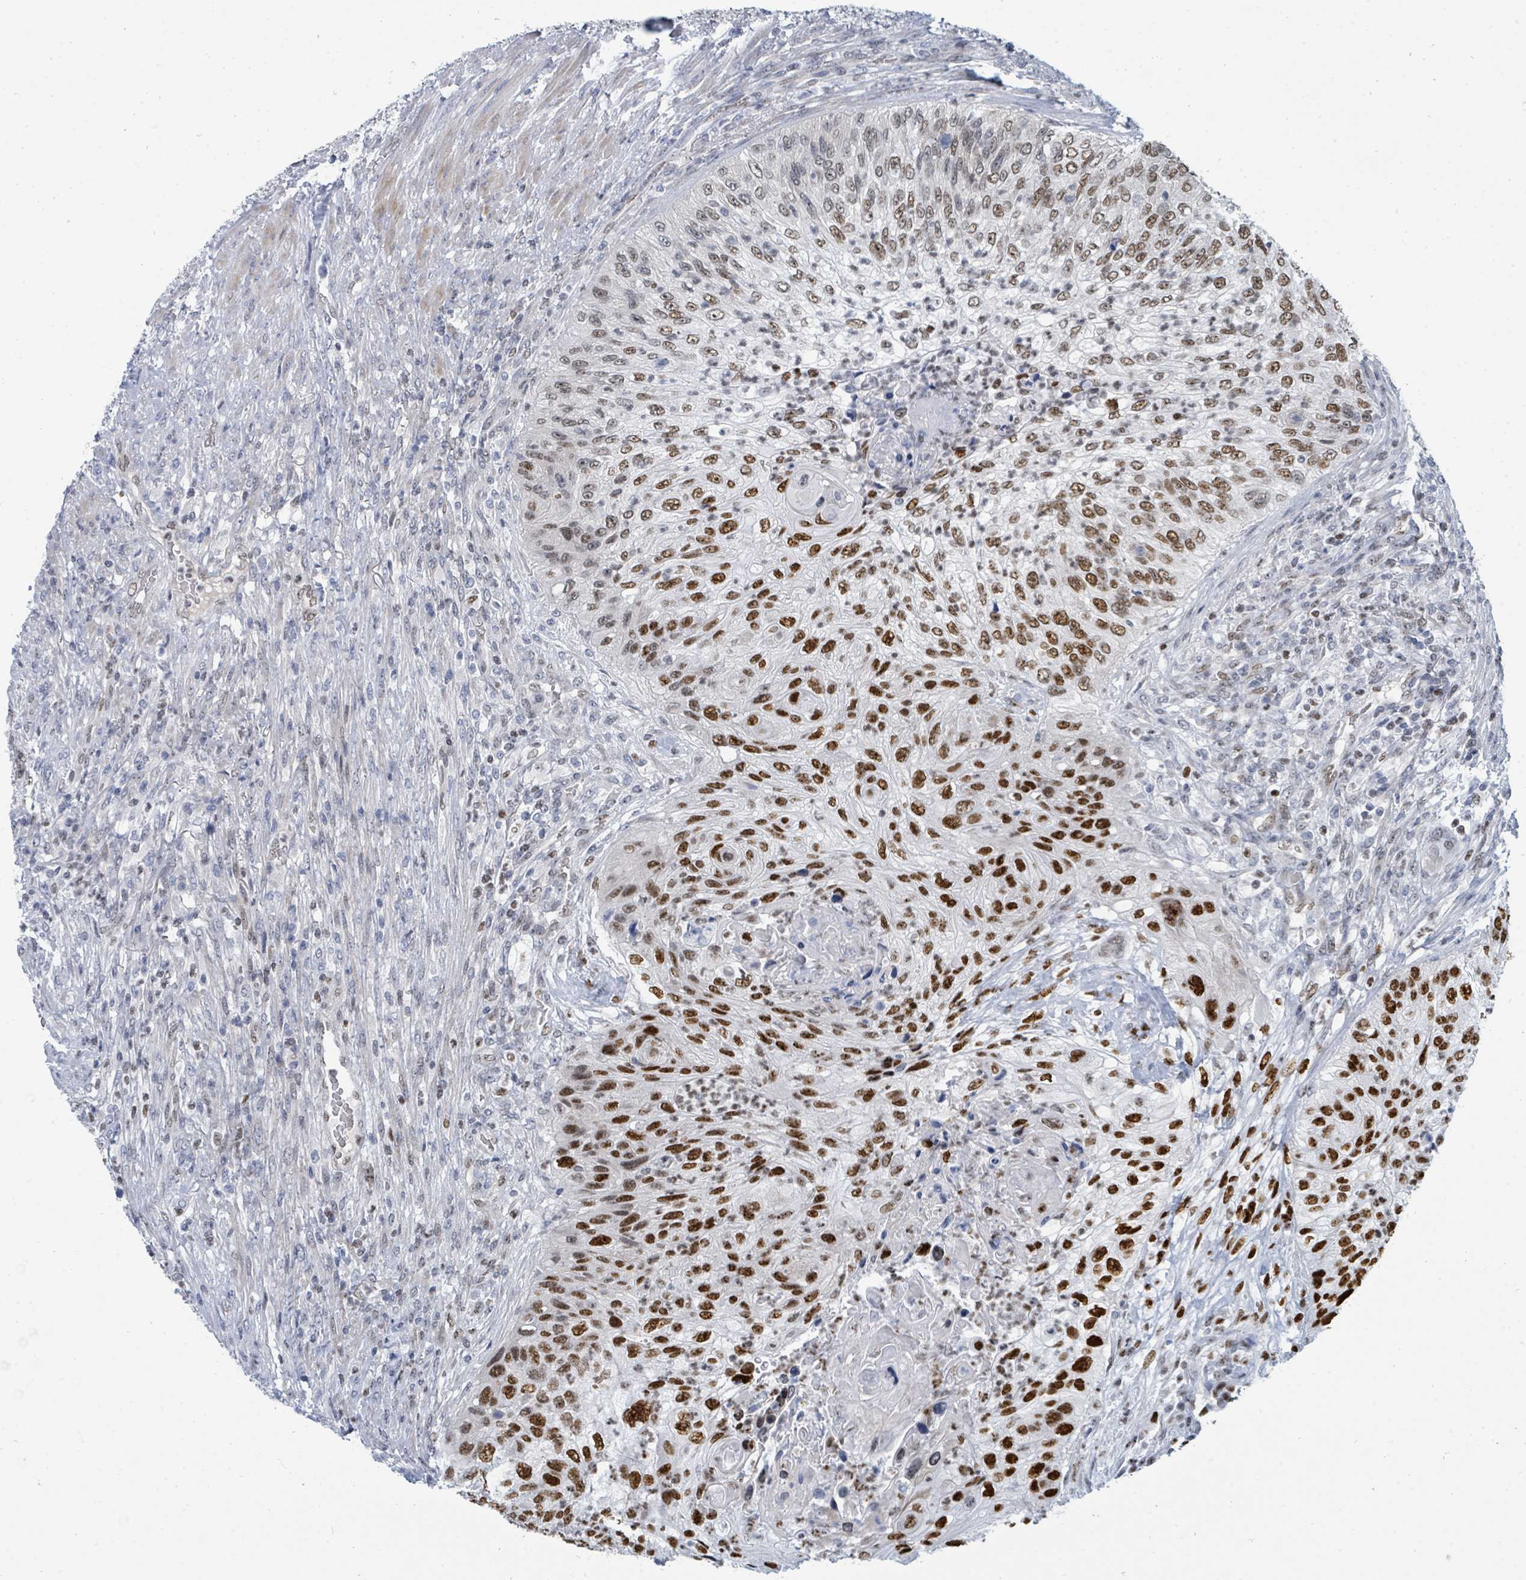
{"staining": {"intensity": "strong", "quantity": "25%-75%", "location": "nuclear"}, "tissue": "urothelial cancer", "cell_type": "Tumor cells", "image_type": "cancer", "snomed": [{"axis": "morphology", "description": "Urothelial carcinoma, High grade"}, {"axis": "topography", "description": "Urinary bladder"}], "caption": "A photomicrograph showing strong nuclear expression in about 25%-75% of tumor cells in urothelial cancer, as visualized by brown immunohistochemical staining.", "gene": "SUMO4", "patient": {"sex": "female", "age": 60}}